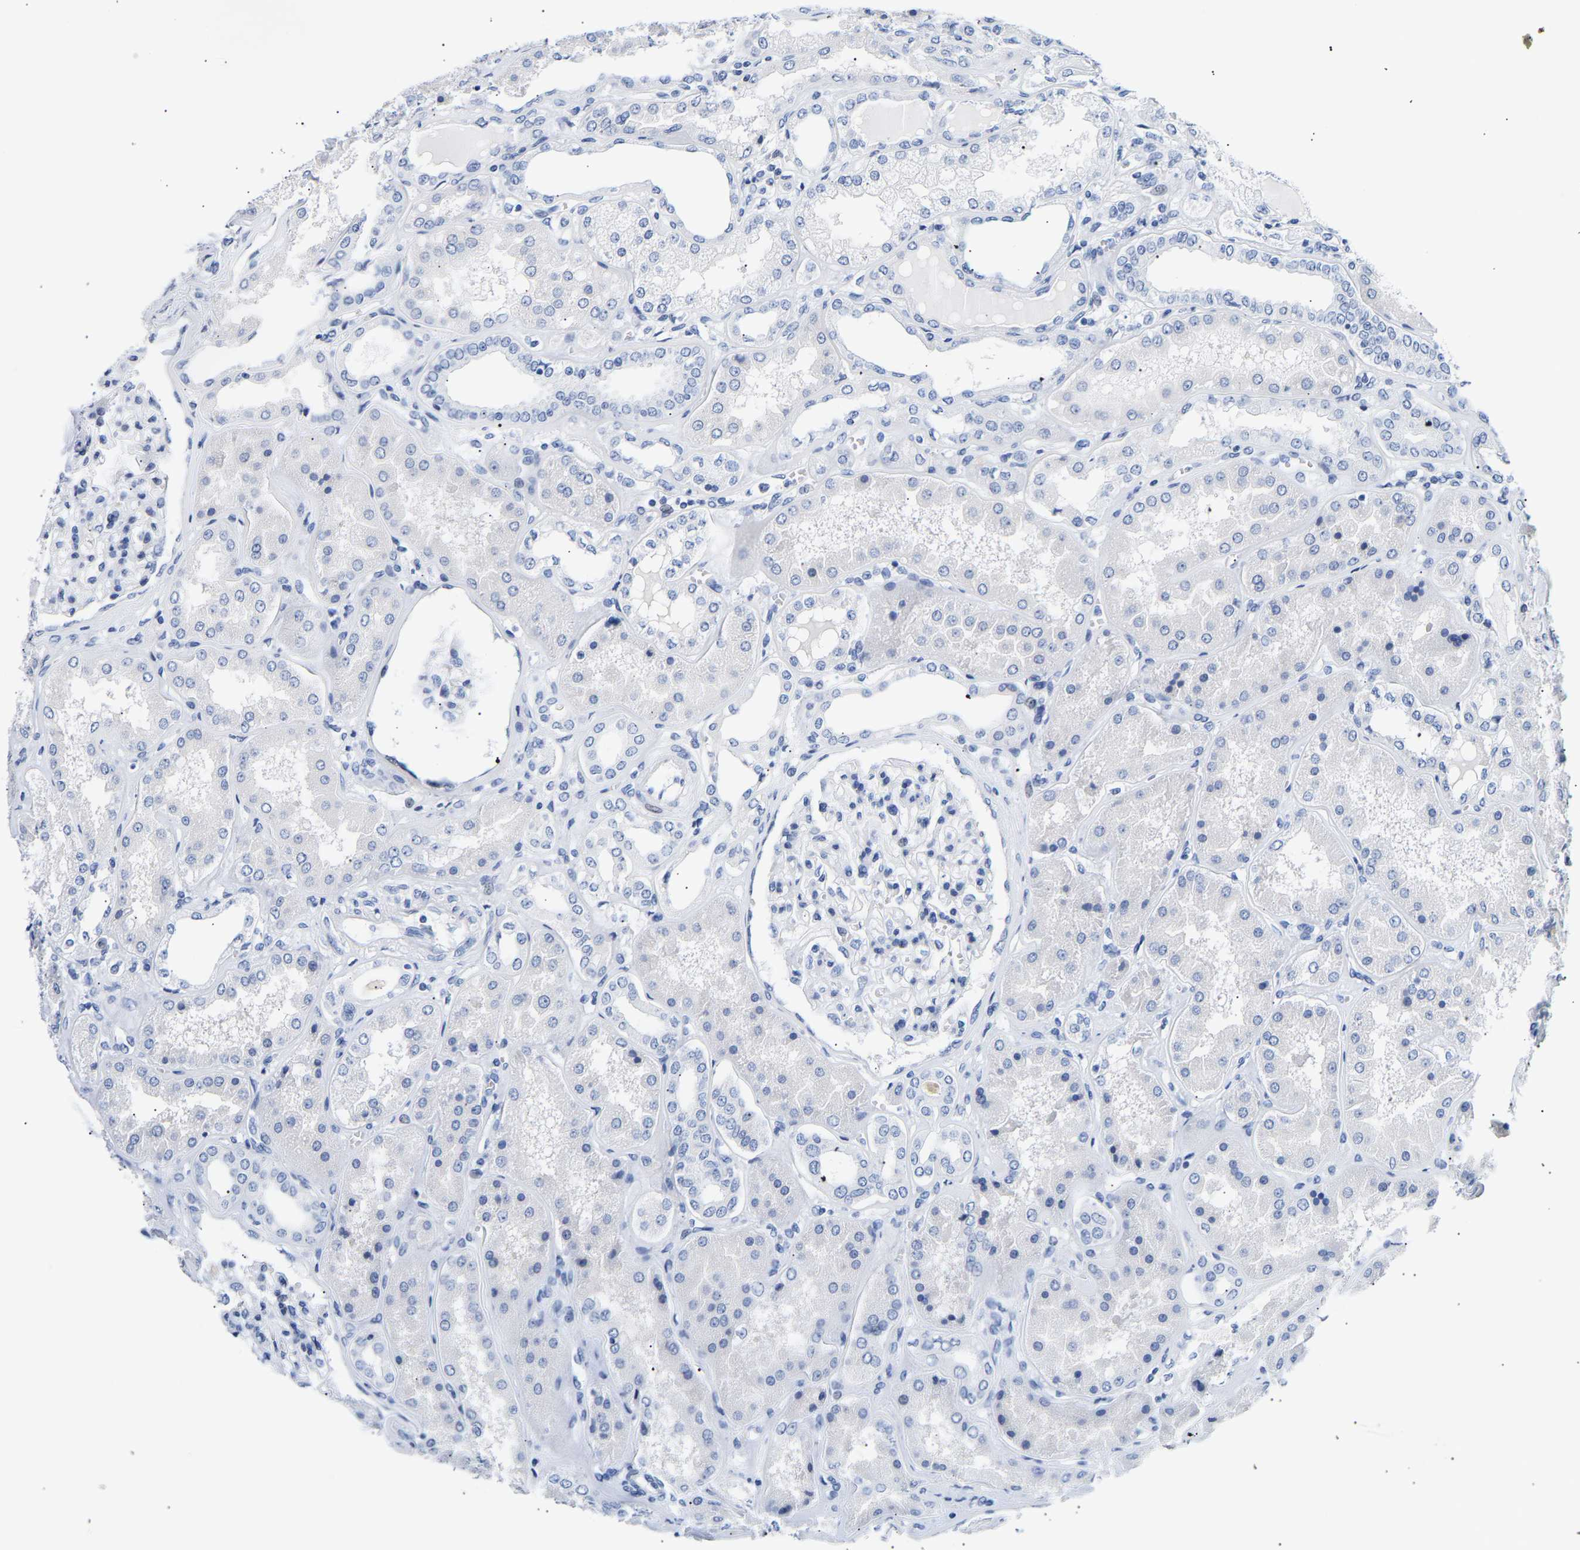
{"staining": {"intensity": "negative", "quantity": "none", "location": "none"}, "tissue": "kidney", "cell_type": "Cells in glomeruli", "image_type": "normal", "snomed": [{"axis": "morphology", "description": "Normal tissue, NOS"}, {"axis": "topography", "description": "Kidney"}], "caption": "Cells in glomeruli show no significant staining in unremarkable kidney. The staining is performed using DAB (3,3'-diaminobenzidine) brown chromogen with nuclei counter-stained in using hematoxylin.", "gene": "SPINK2", "patient": {"sex": "female", "age": 56}}